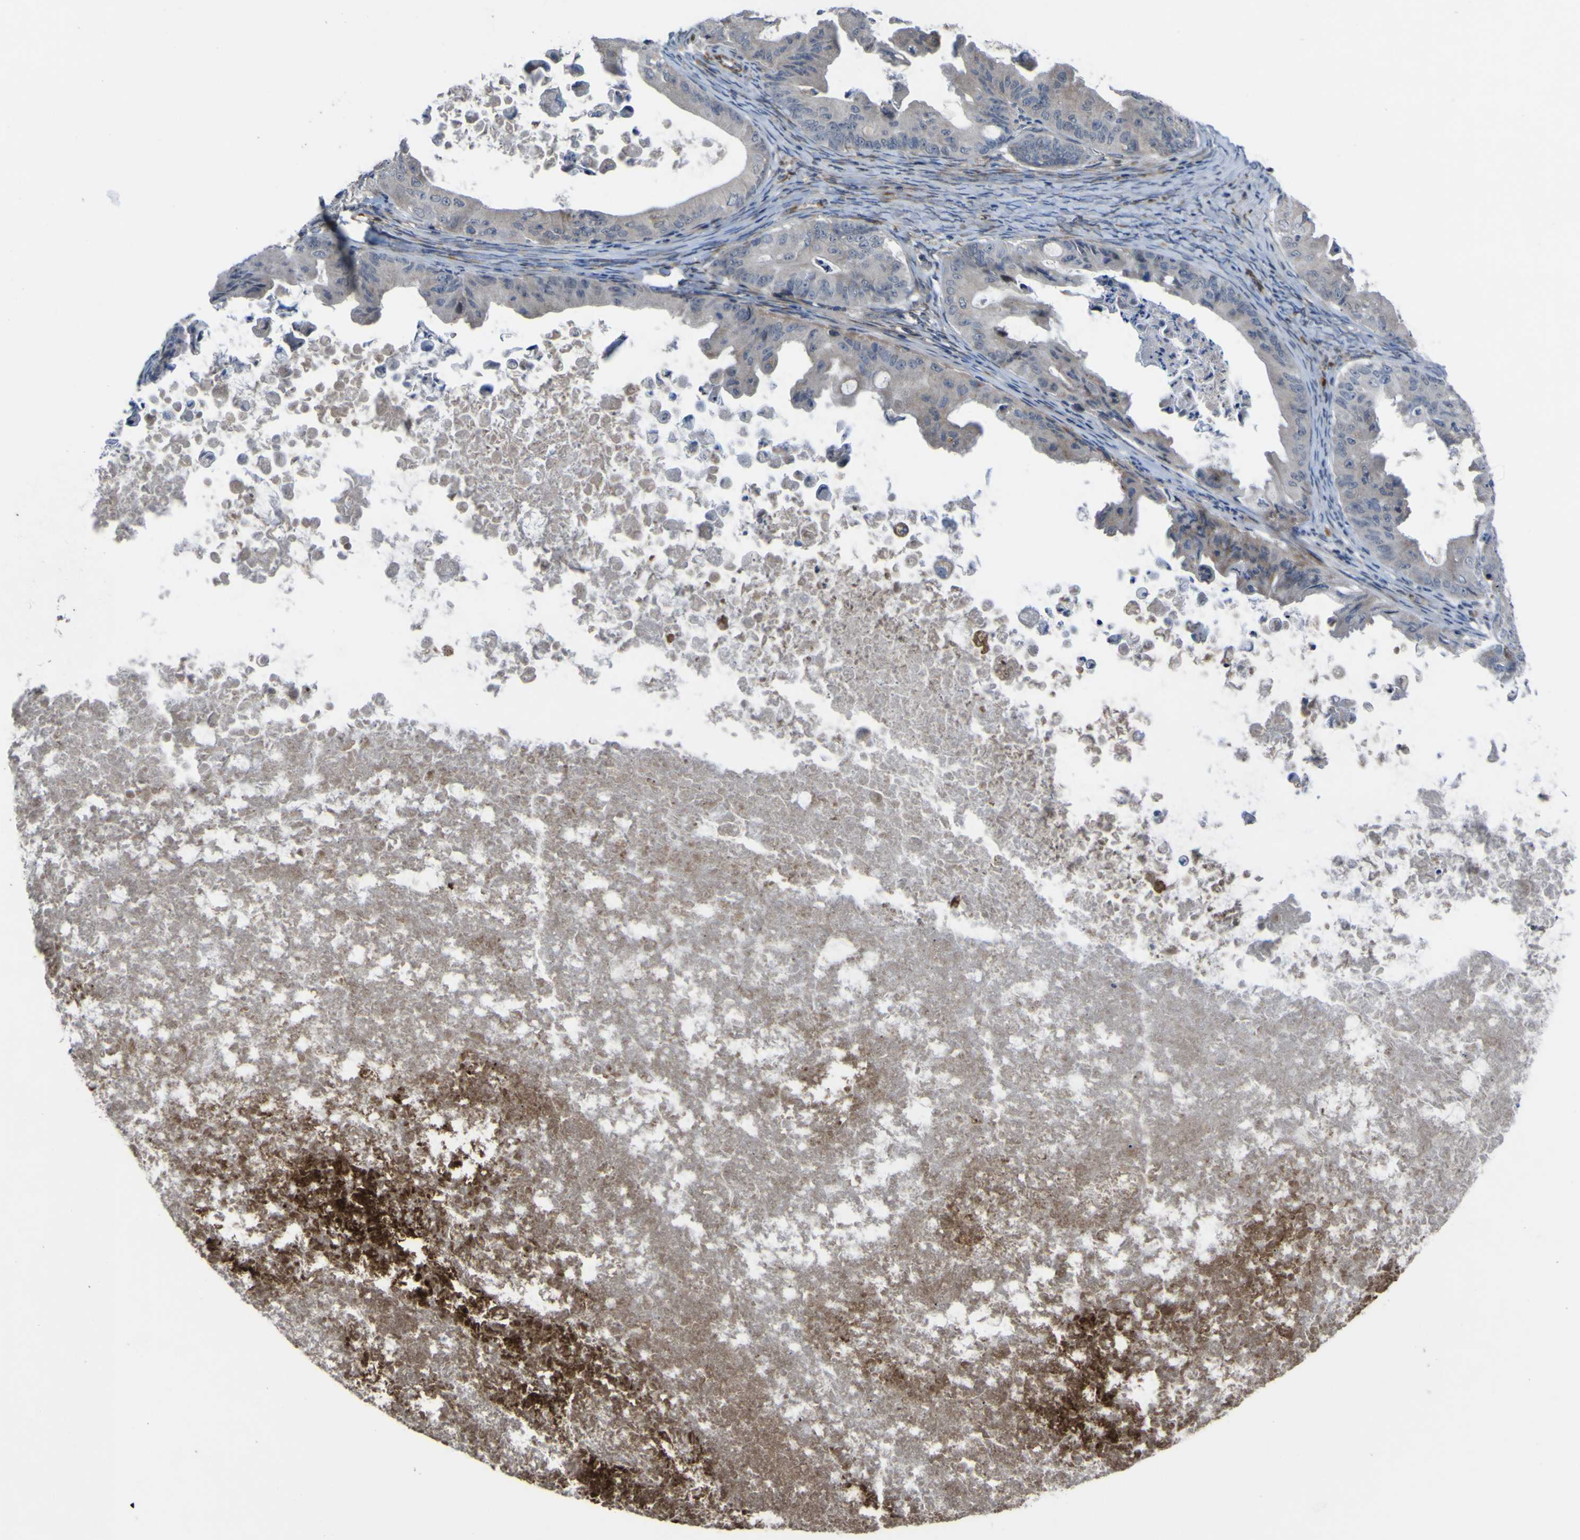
{"staining": {"intensity": "negative", "quantity": "none", "location": "none"}, "tissue": "ovarian cancer", "cell_type": "Tumor cells", "image_type": "cancer", "snomed": [{"axis": "morphology", "description": "Cystadenocarcinoma, mucinous, NOS"}, {"axis": "topography", "description": "Ovary"}], "caption": "High magnification brightfield microscopy of ovarian cancer (mucinous cystadenocarcinoma) stained with DAB (3,3'-diaminobenzidine) (brown) and counterstained with hematoxylin (blue): tumor cells show no significant positivity.", "gene": "GPLD1", "patient": {"sex": "female", "age": 37}}